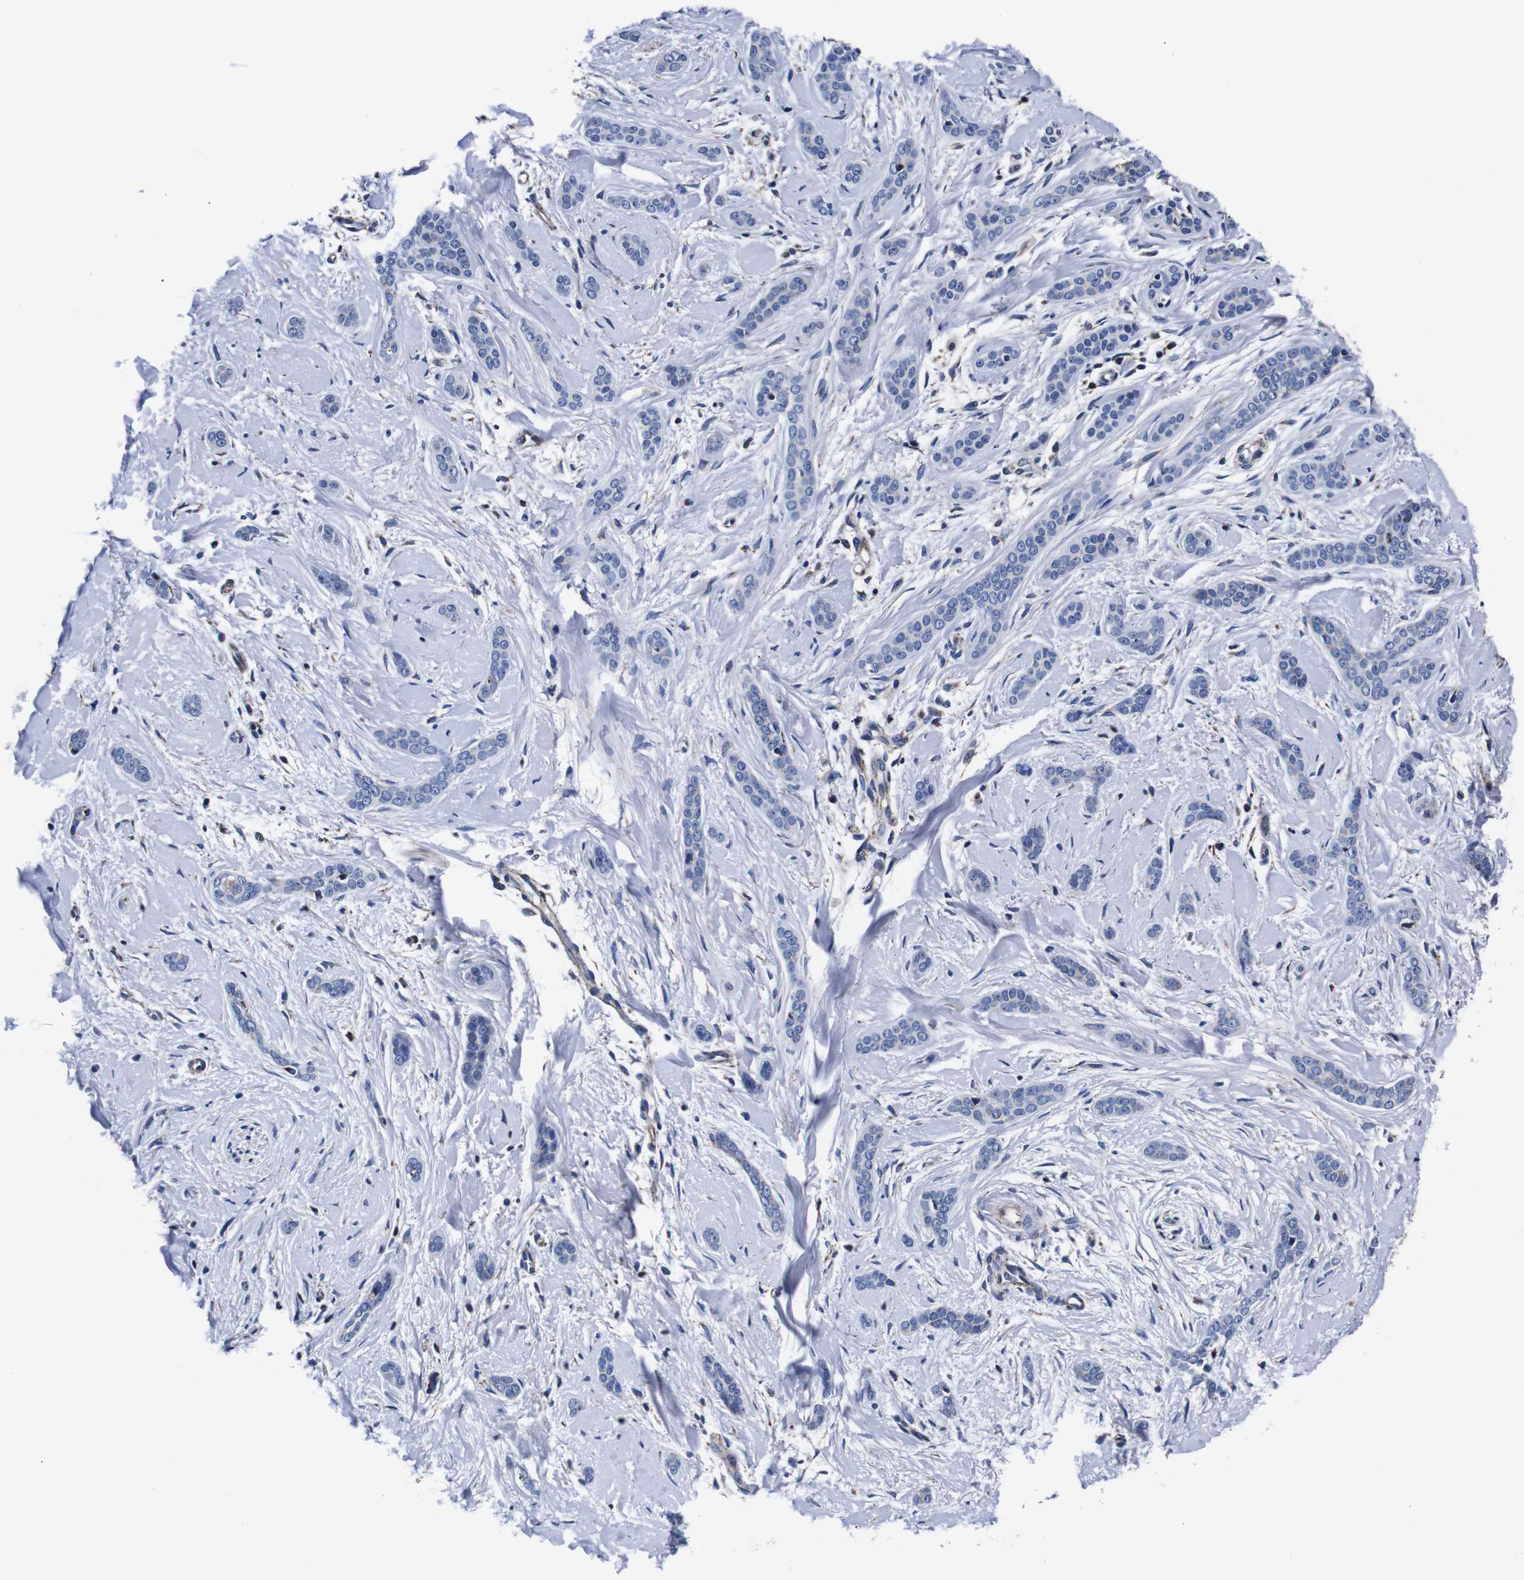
{"staining": {"intensity": "negative", "quantity": "none", "location": "none"}, "tissue": "skin cancer", "cell_type": "Tumor cells", "image_type": "cancer", "snomed": [{"axis": "morphology", "description": "Basal cell carcinoma"}, {"axis": "morphology", "description": "Adnexal tumor, benign"}, {"axis": "topography", "description": "Skin"}], "caption": "This is an immunohistochemistry (IHC) histopathology image of skin cancer. There is no staining in tumor cells.", "gene": "FKBP9", "patient": {"sex": "female", "age": 42}}